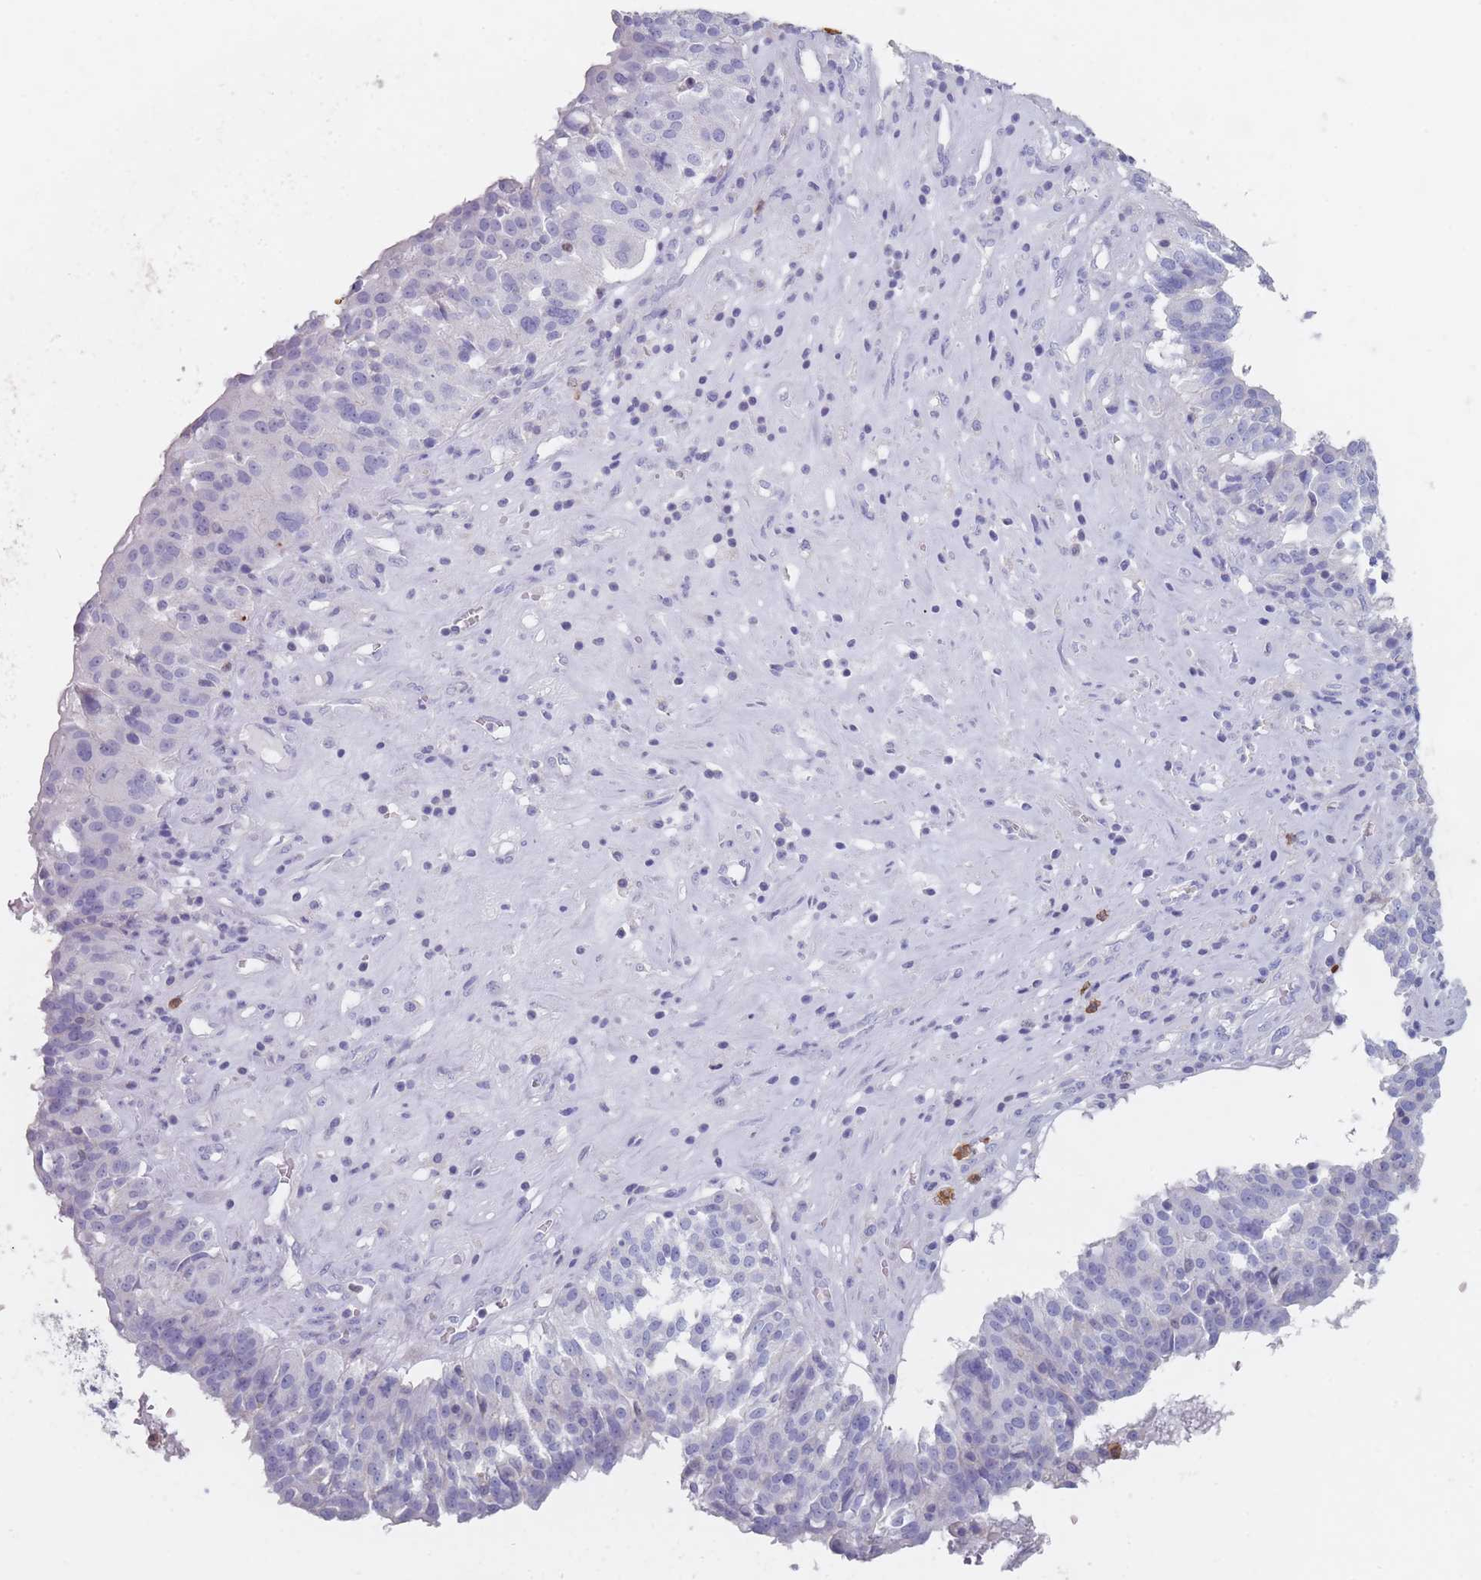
{"staining": {"intensity": "negative", "quantity": "none", "location": "none"}, "tissue": "ovarian cancer", "cell_type": "Tumor cells", "image_type": "cancer", "snomed": [{"axis": "morphology", "description": "Cystadenocarcinoma, serous, NOS"}, {"axis": "topography", "description": "Ovary"}], "caption": "Tumor cells are negative for brown protein staining in ovarian serous cystadenocarcinoma. (DAB immunohistochemistry (IHC), high magnification).", "gene": "ATP1A3", "patient": {"sex": "female", "age": 59}}